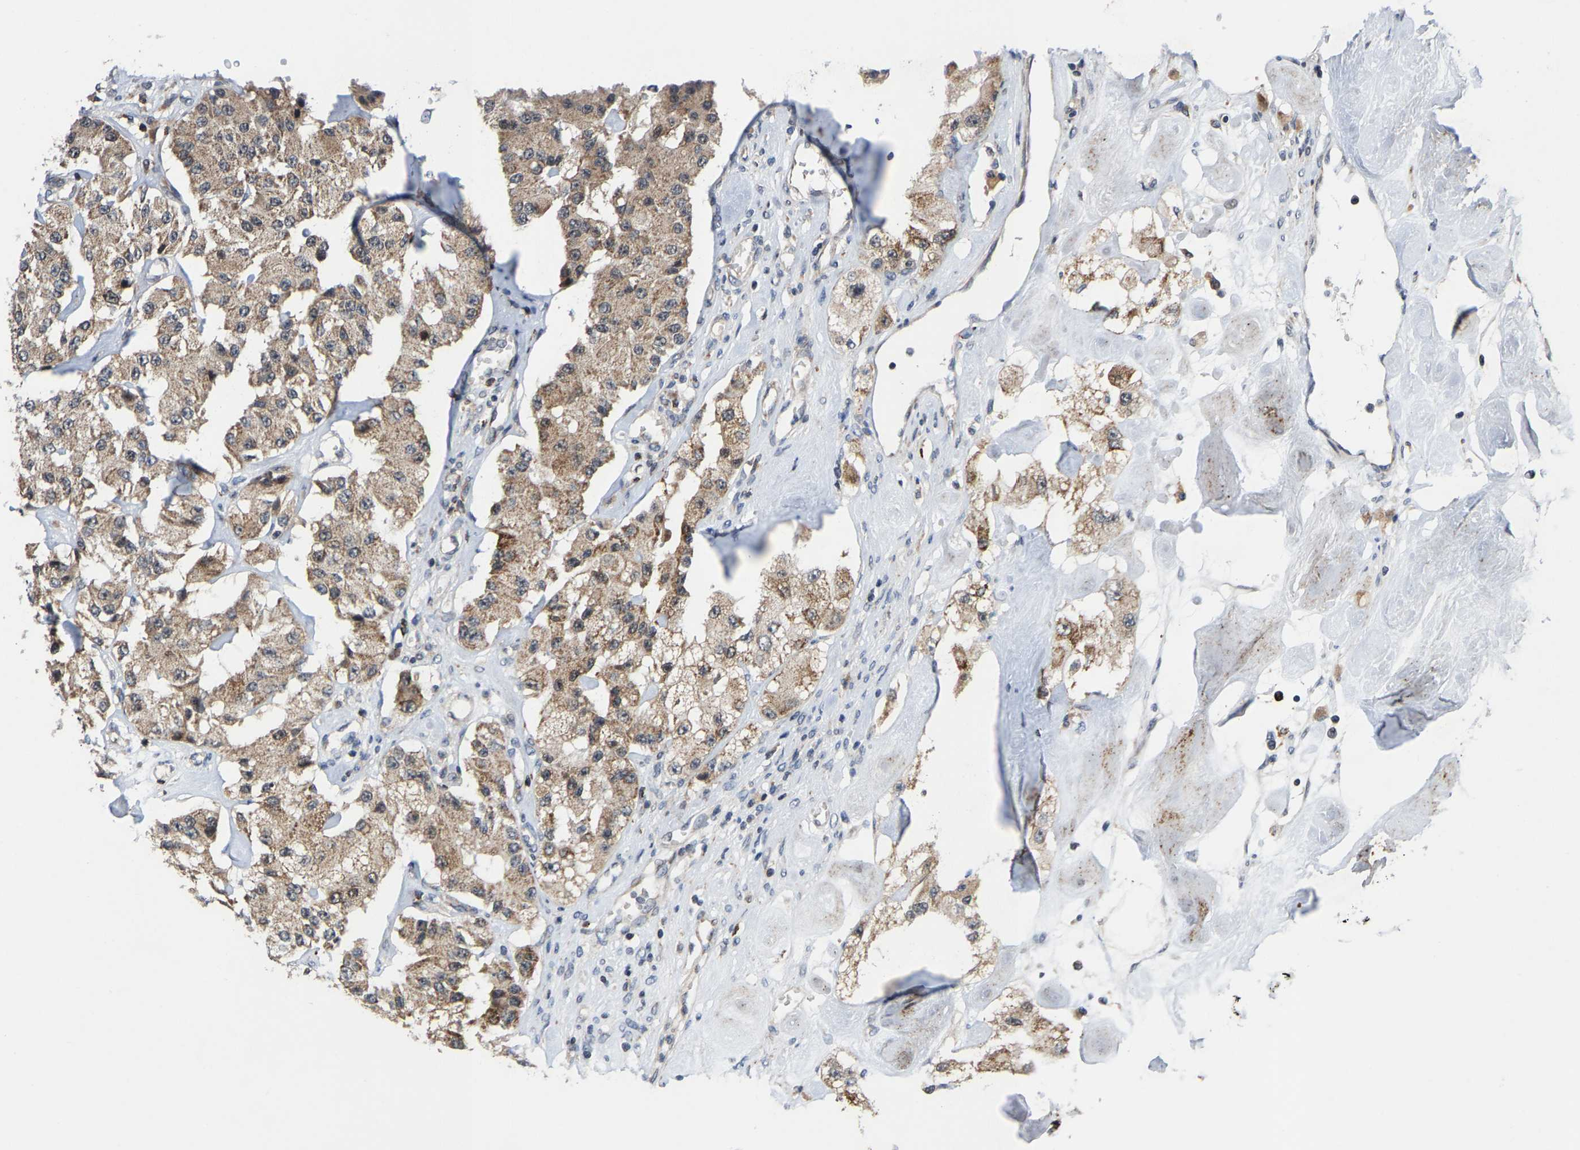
{"staining": {"intensity": "moderate", "quantity": ">75%", "location": "cytoplasmic/membranous"}, "tissue": "carcinoid", "cell_type": "Tumor cells", "image_type": "cancer", "snomed": [{"axis": "morphology", "description": "Carcinoid, malignant, NOS"}, {"axis": "topography", "description": "Pancreas"}], "caption": "Carcinoid was stained to show a protein in brown. There is medium levels of moderate cytoplasmic/membranous expression in approximately >75% of tumor cells. Nuclei are stained in blue.", "gene": "TDRKH", "patient": {"sex": "male", "age": 41}}